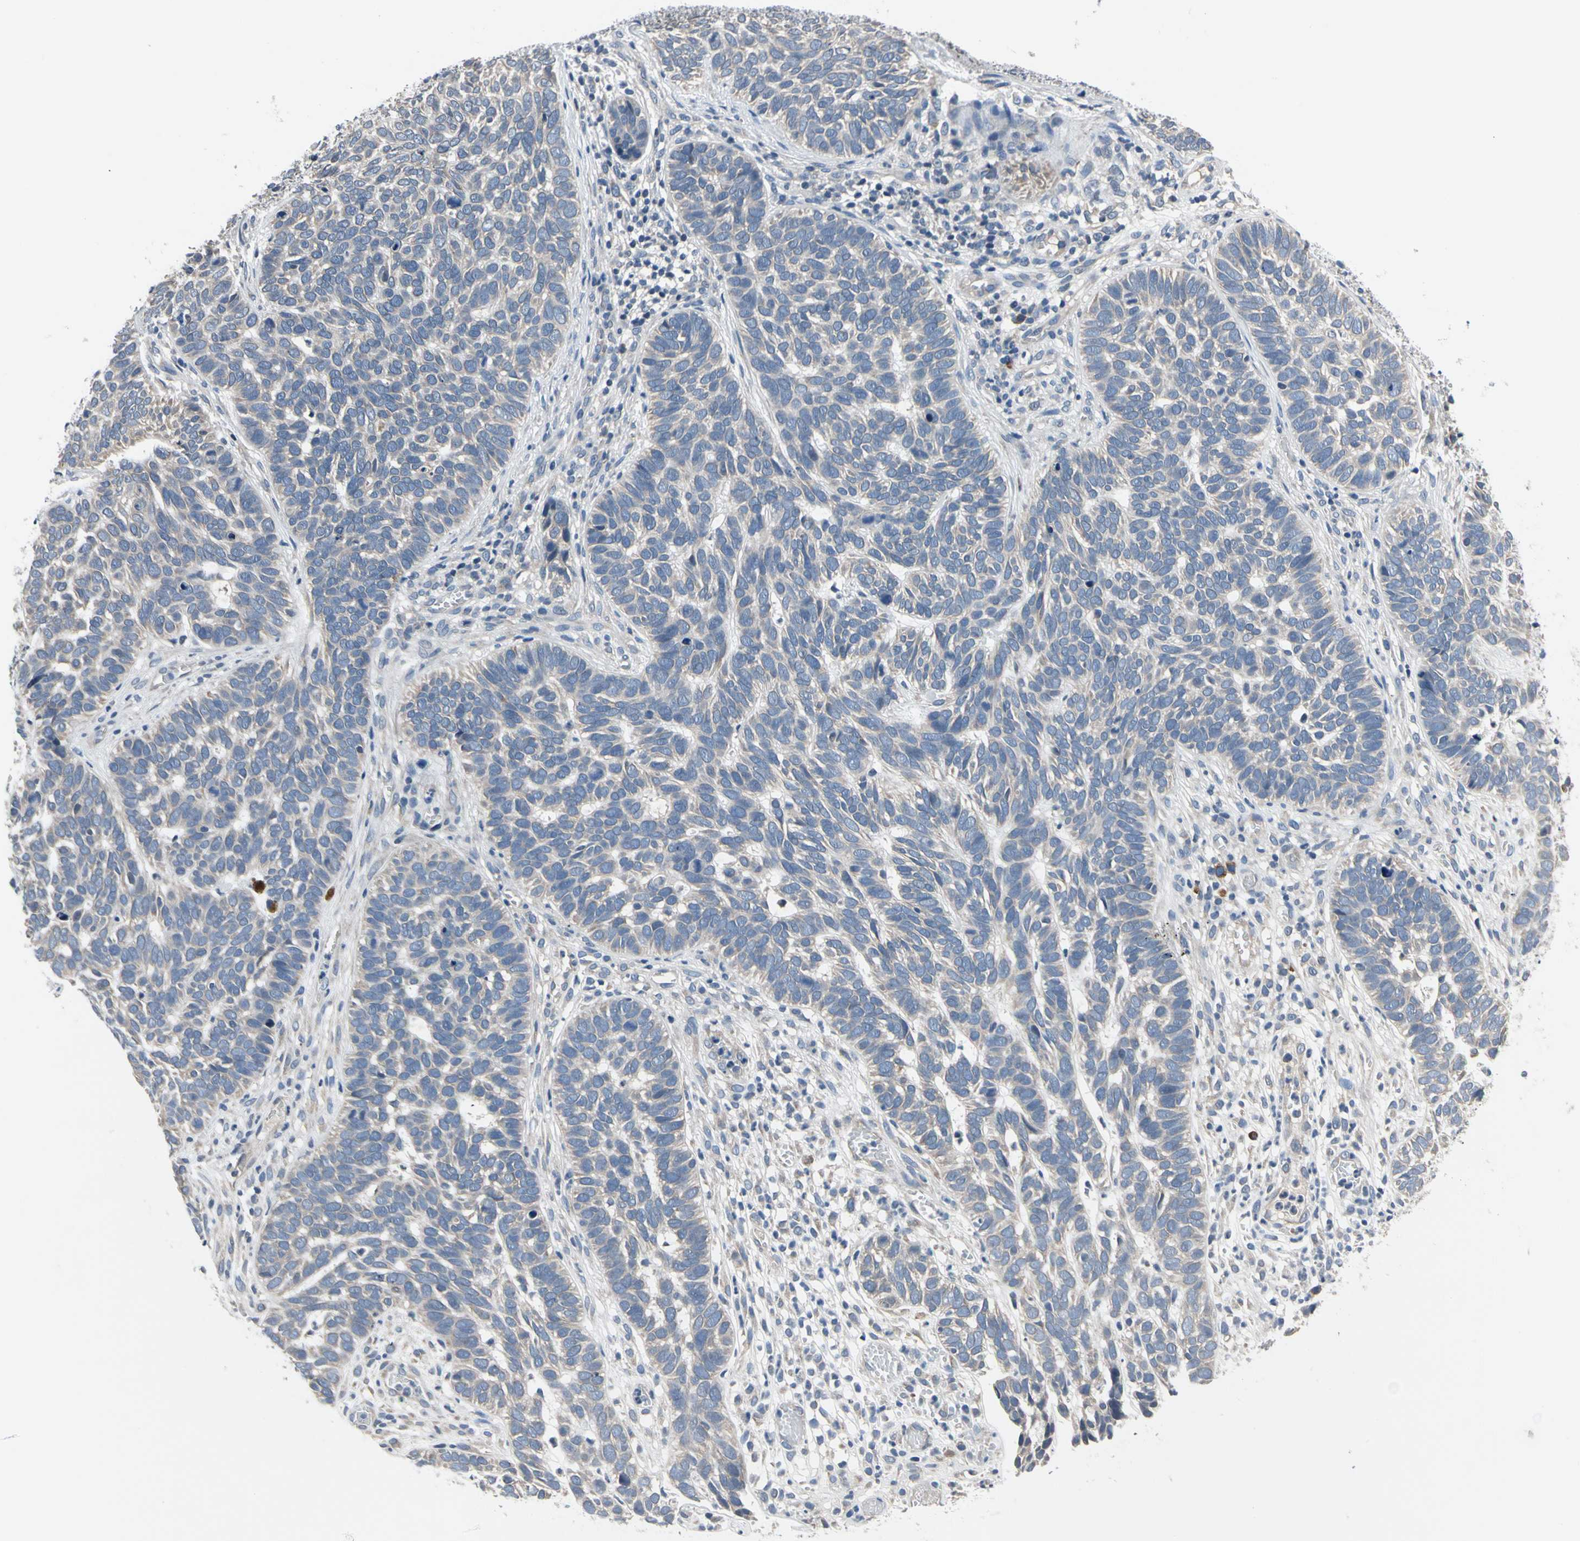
{"staining": {"intensity": "negative", "quantity": "none", "location": "none"}, "tissue": "skin cancer", "cell_type": "Tumor cells", "image_type": "cancer", "snomed": [{"axis": "morphology", "description": "Basal cell carcinoma"}, {"axis": "topography", "description": "Skin"}], "caption": "Immunohistochemistry of human skin cancer (basal cell carcinoma) reveals no staining in tumor cells.", "gene": "SELENOK", "patient": {"sex": "male", "age": 87}}